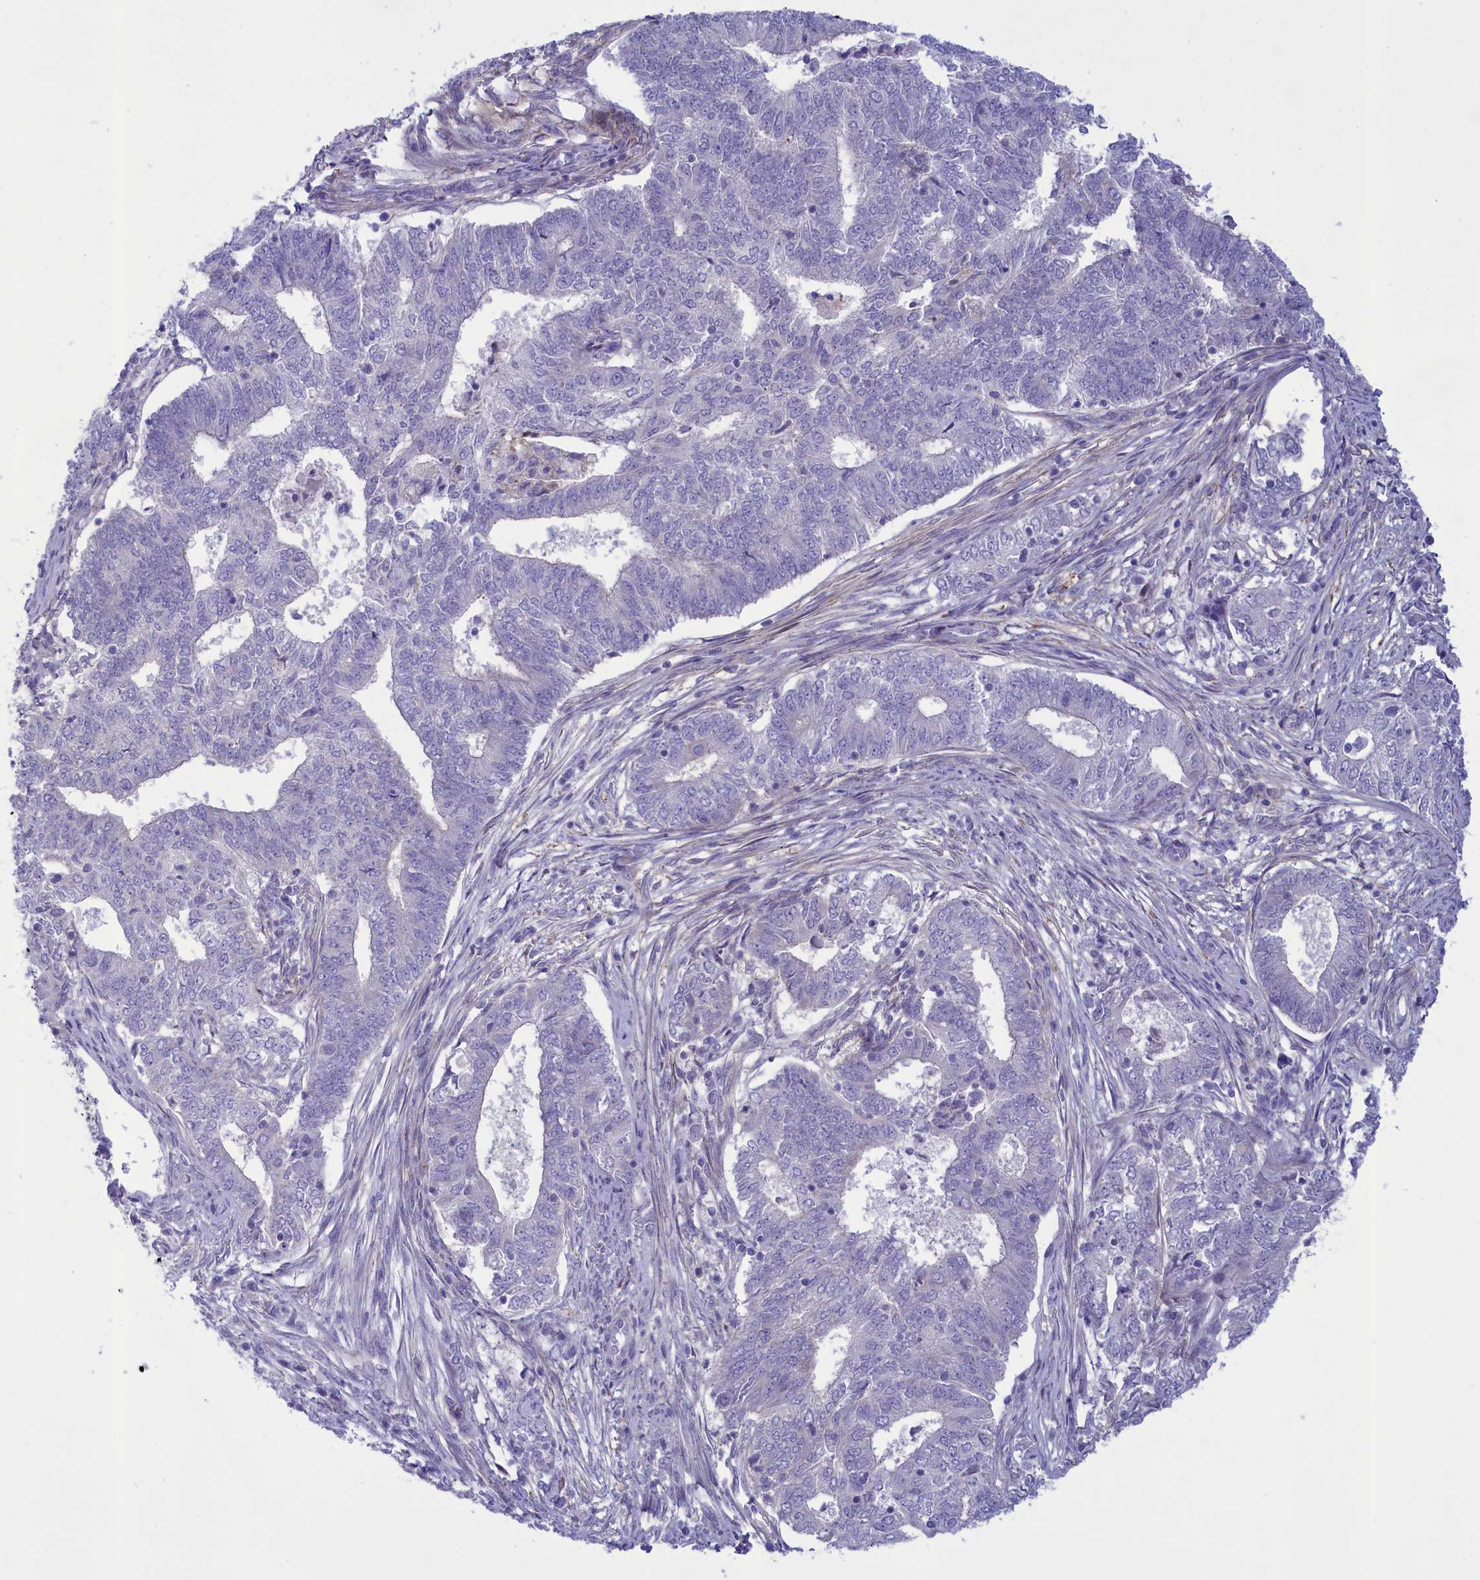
{"staining": {"intensity": "negative", "quantity": "none", "location": "none"}, "tissue": "endometrial cancer", "cell_type": "Tumor cells", "image_type": "cancer", "snomed": [{"axis": "morphology", "description": "Adenocarcinoma, NOS"}, {"axis": "topography", "description": "Endometrium"}], "caption": "IHC image of neoplastic tissue: human endometrial cancer stained with DAB (3,3'-diaminobenzidine) displays no significant protein expression in tumor cells.", "gene": "CORO2A", "patient": {"sex": "female", "age": 62}}